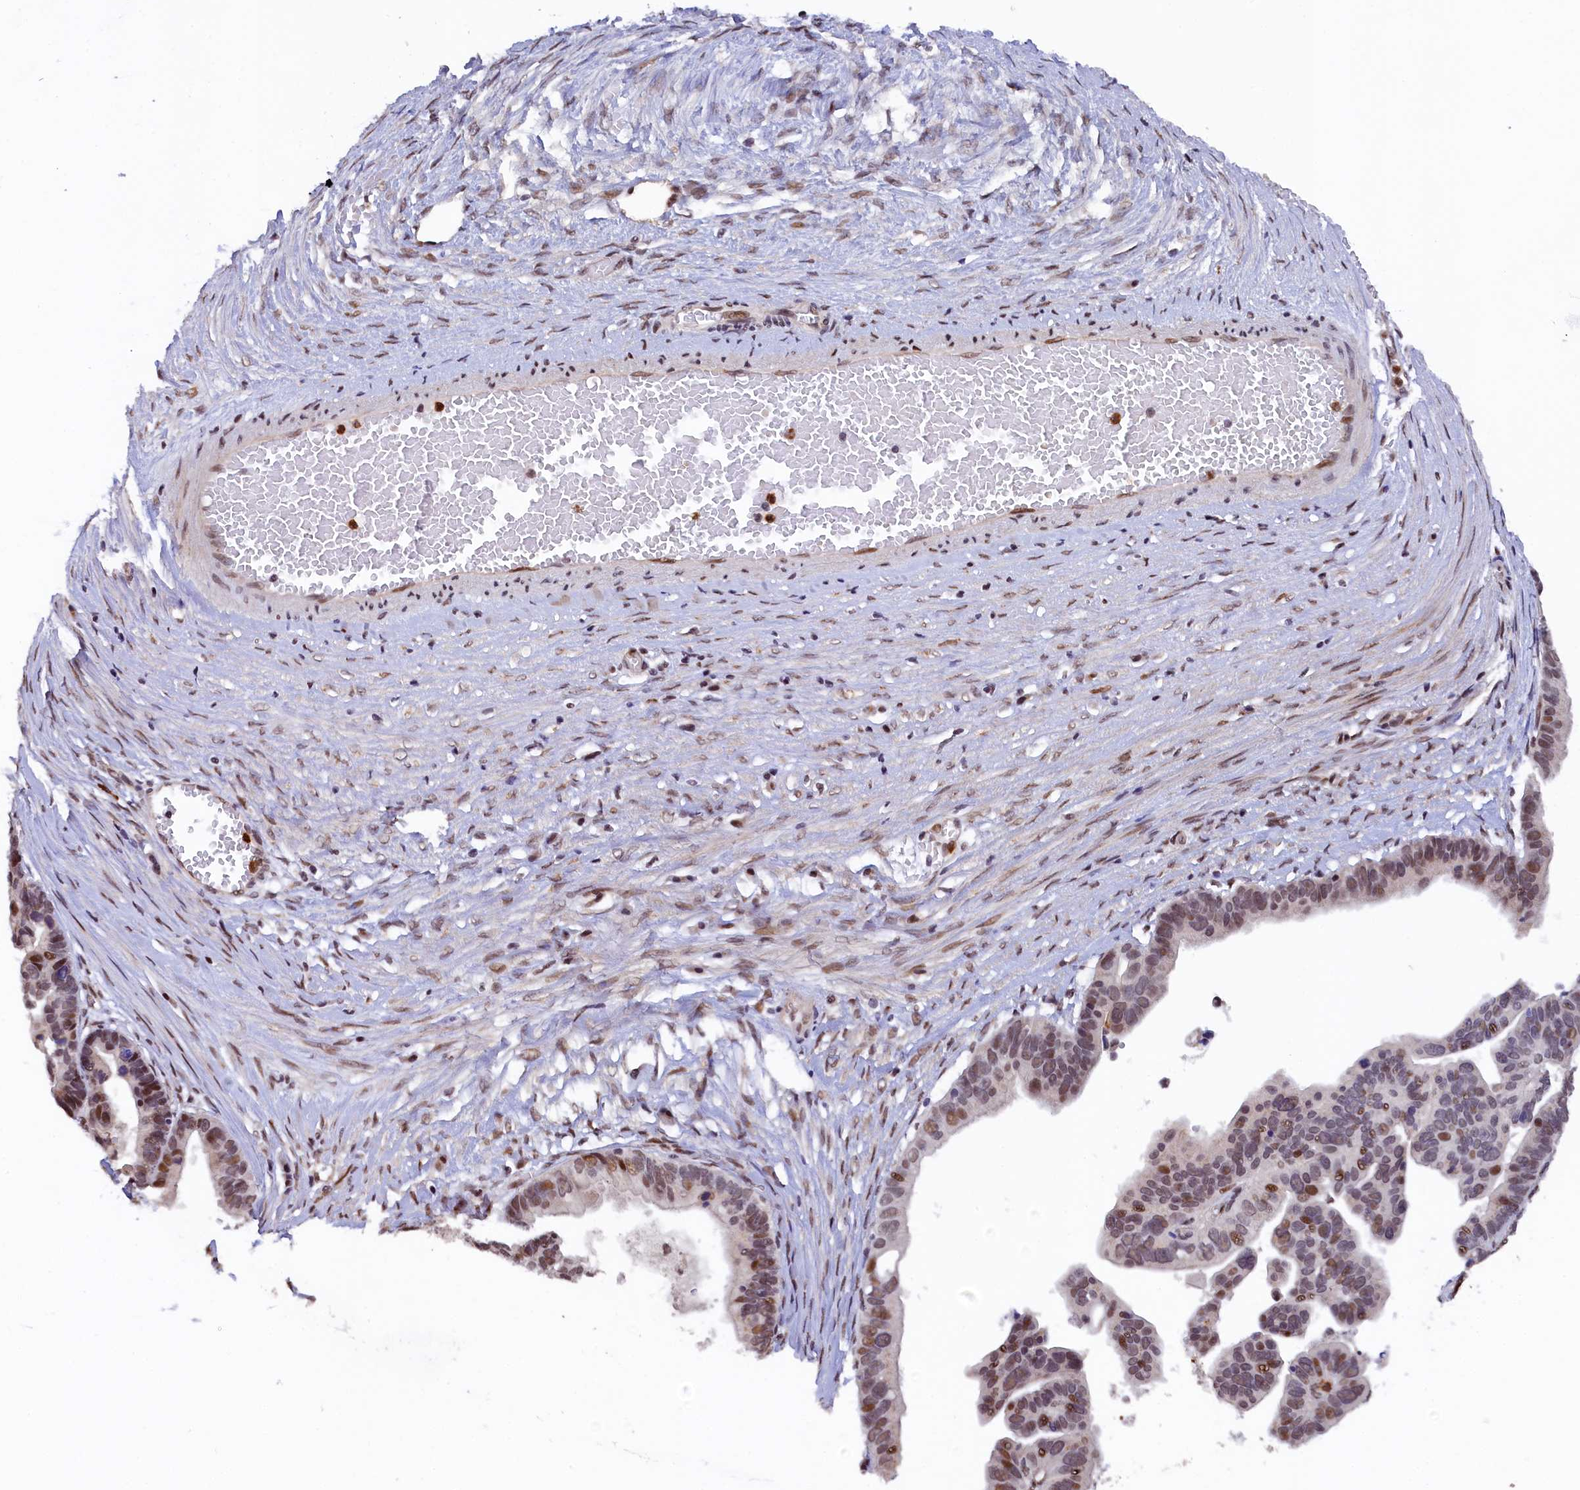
{"staining": {"intensity": "moderate", "quantity": "25%-75%", "location": "nuclear"}, "tissue": "ovarian cancer", "cell_type": "Tumor cells", "image_type": "cancer", "snomed": [{"axis": "morphology", "description": "Cystadenocarcinoma, serous, NOS"}, {"axis": "topography", "description": "Ovary"}], "caption": "An IHC micrograph of neoplastic tissue is shown. Protein staining in brown labels moderate nuclear positivity in serous cystadenocarcinoma (ovarian) within tumor cells.", "gene": "ADIG", "patient": {"sex": "female", "age": 56}}